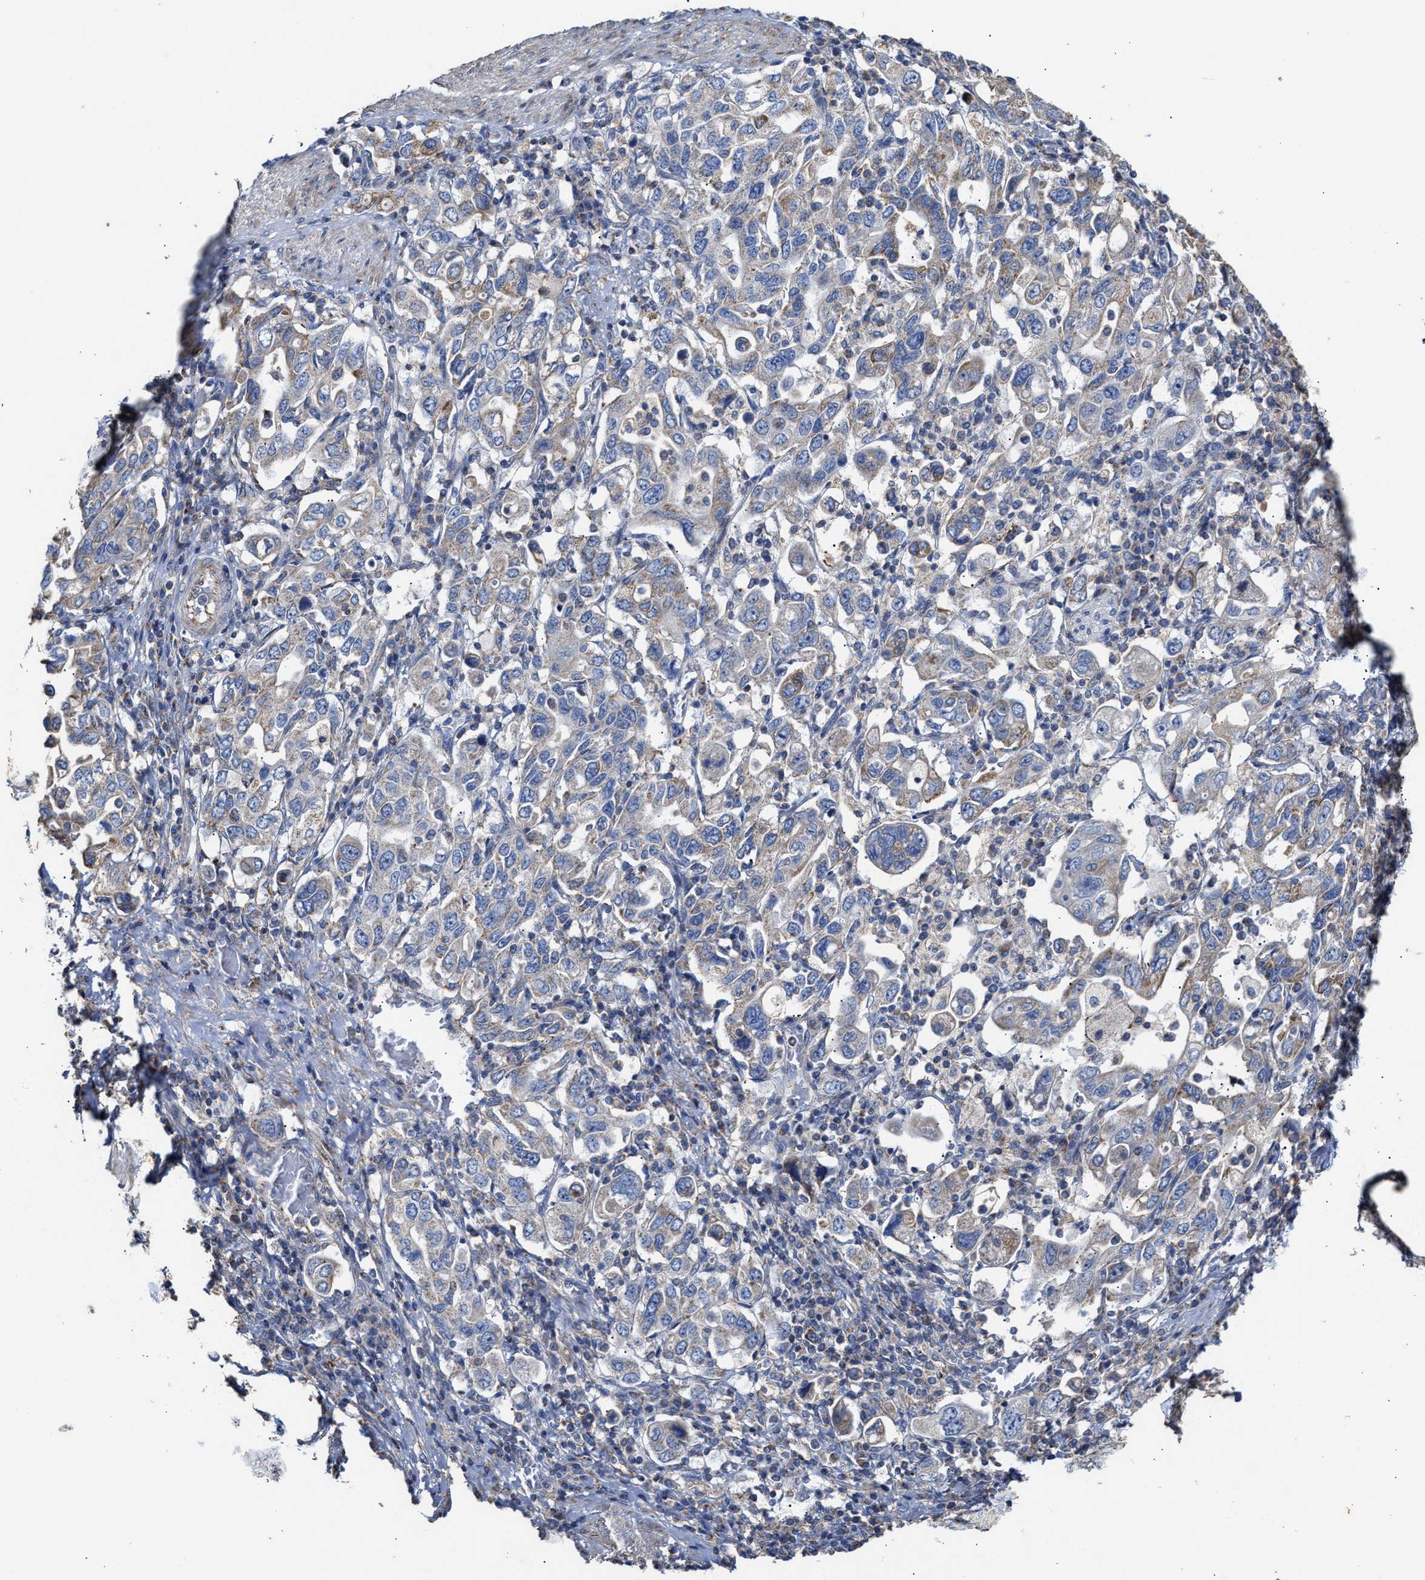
{"staining": {"intensity": "weak", "quantity": "<25%", "location": "cytoplasmic/membranous"}, "tissue": "stomach cancer", "cell_type": "Tumor cells", "image_type": "cancer", "snomed": [{"axis": "morphology", "description": "Adenocarcinoma, NOS"}, {"axis": "topography", "description": "Stomach, upper"}], "caption": "IHC histopathology image of human stomach adenocarcinoma stained for a protein (brown), which displays no staining in tumor cells.", "gene": "MECR", "patient": {"sex": "male", "age": 62}}